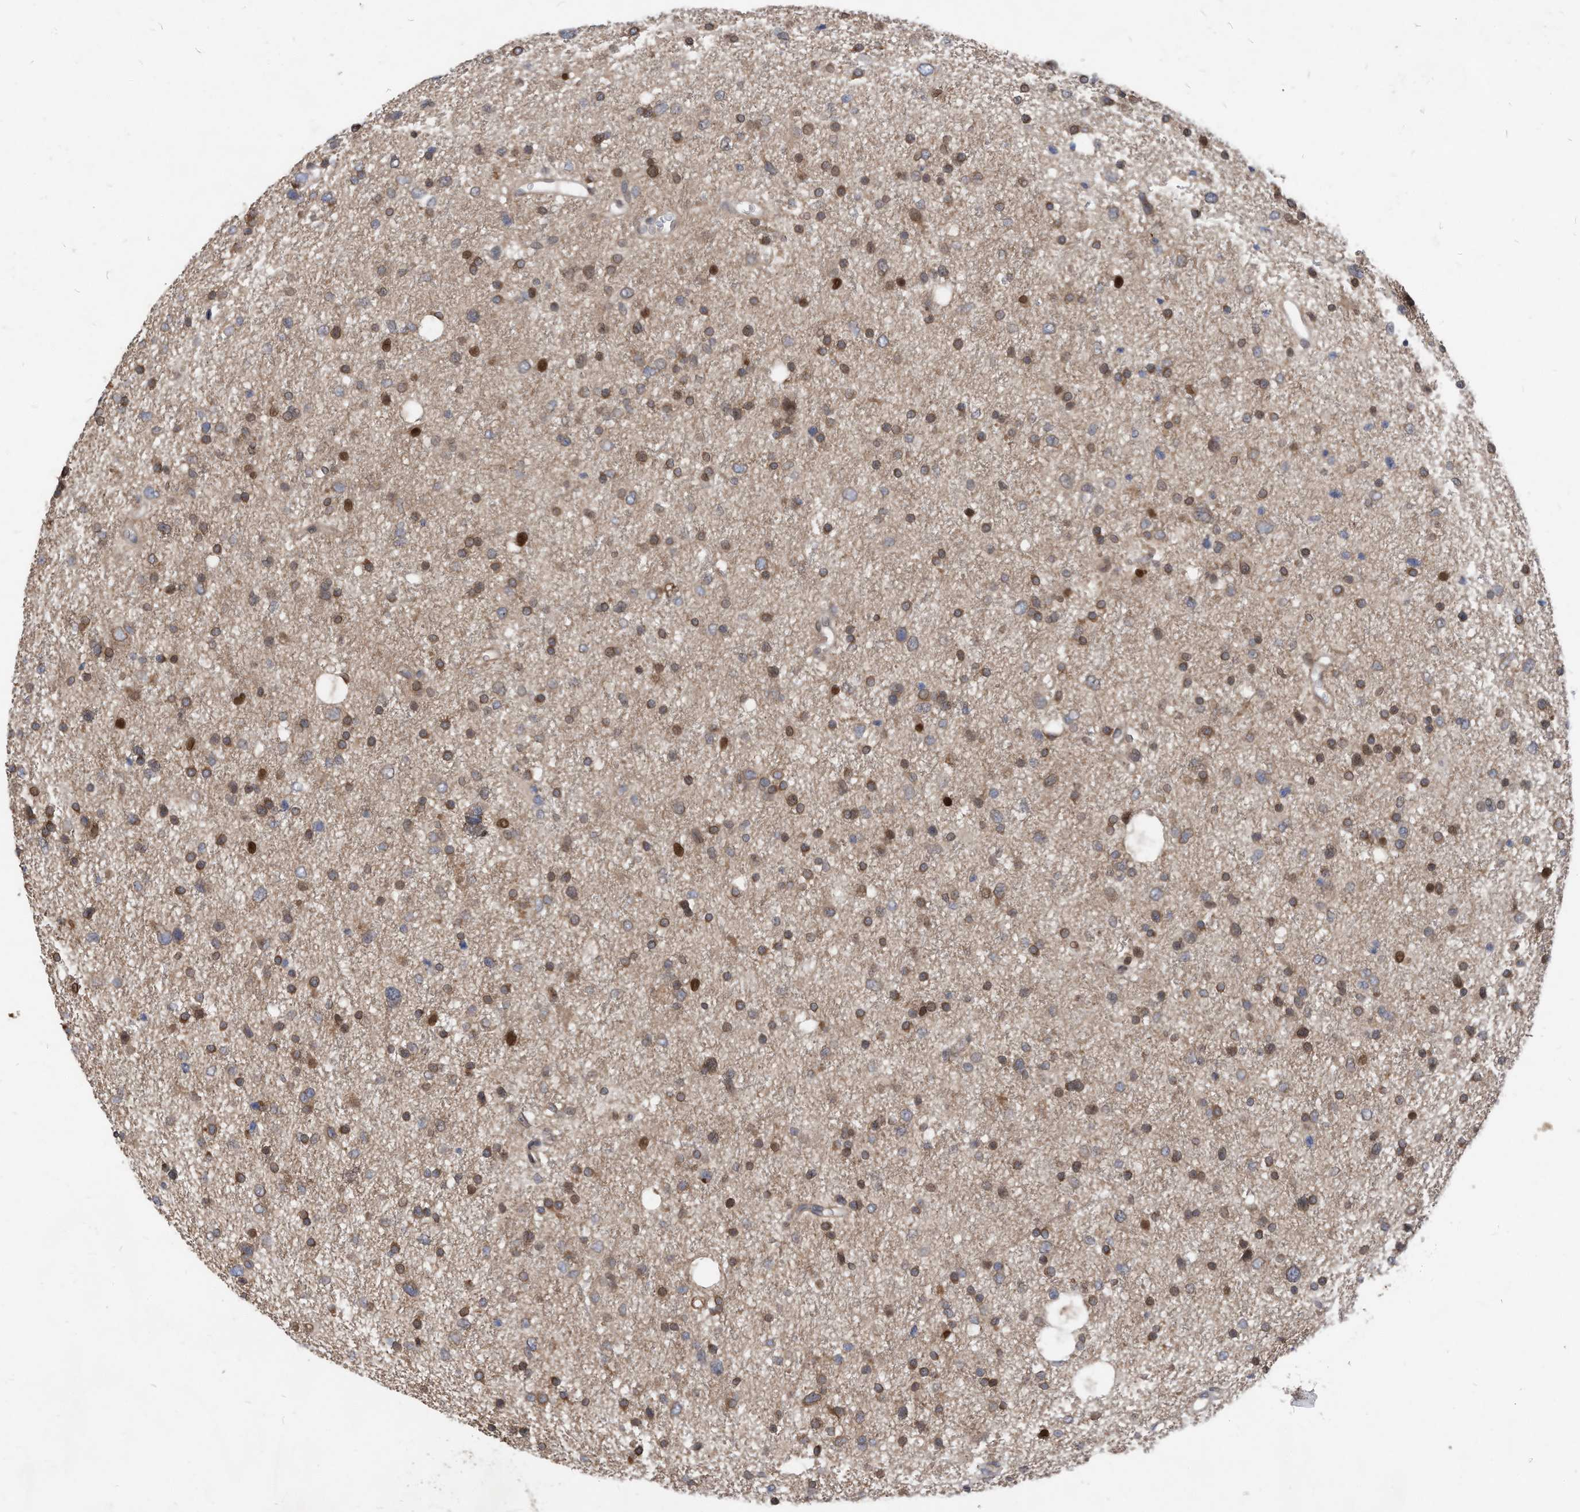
{"staining": {"intensity": "moderate", "quantity": ">75%", "location": "cytoplasmic/membranous"}, "tissue": "glioma", "cell_type": "Tumor cells", "image_type": "cancer", "snomed": [{"axis": "morphology", "description": "Glioma, malignant, Low grade"}, {"axis": "topography", "description": "Brain"}], "caption": "Moderate cytoplasmic/membranous protein staining is appreciated in approximately >75% of tumor cells in malignant glioma (low-grade). (DAB IHC, brown staining for protein, blue staining for nuclei).", "gene": "KPNB1", "patient": {"sex": "female", "age": 37}}